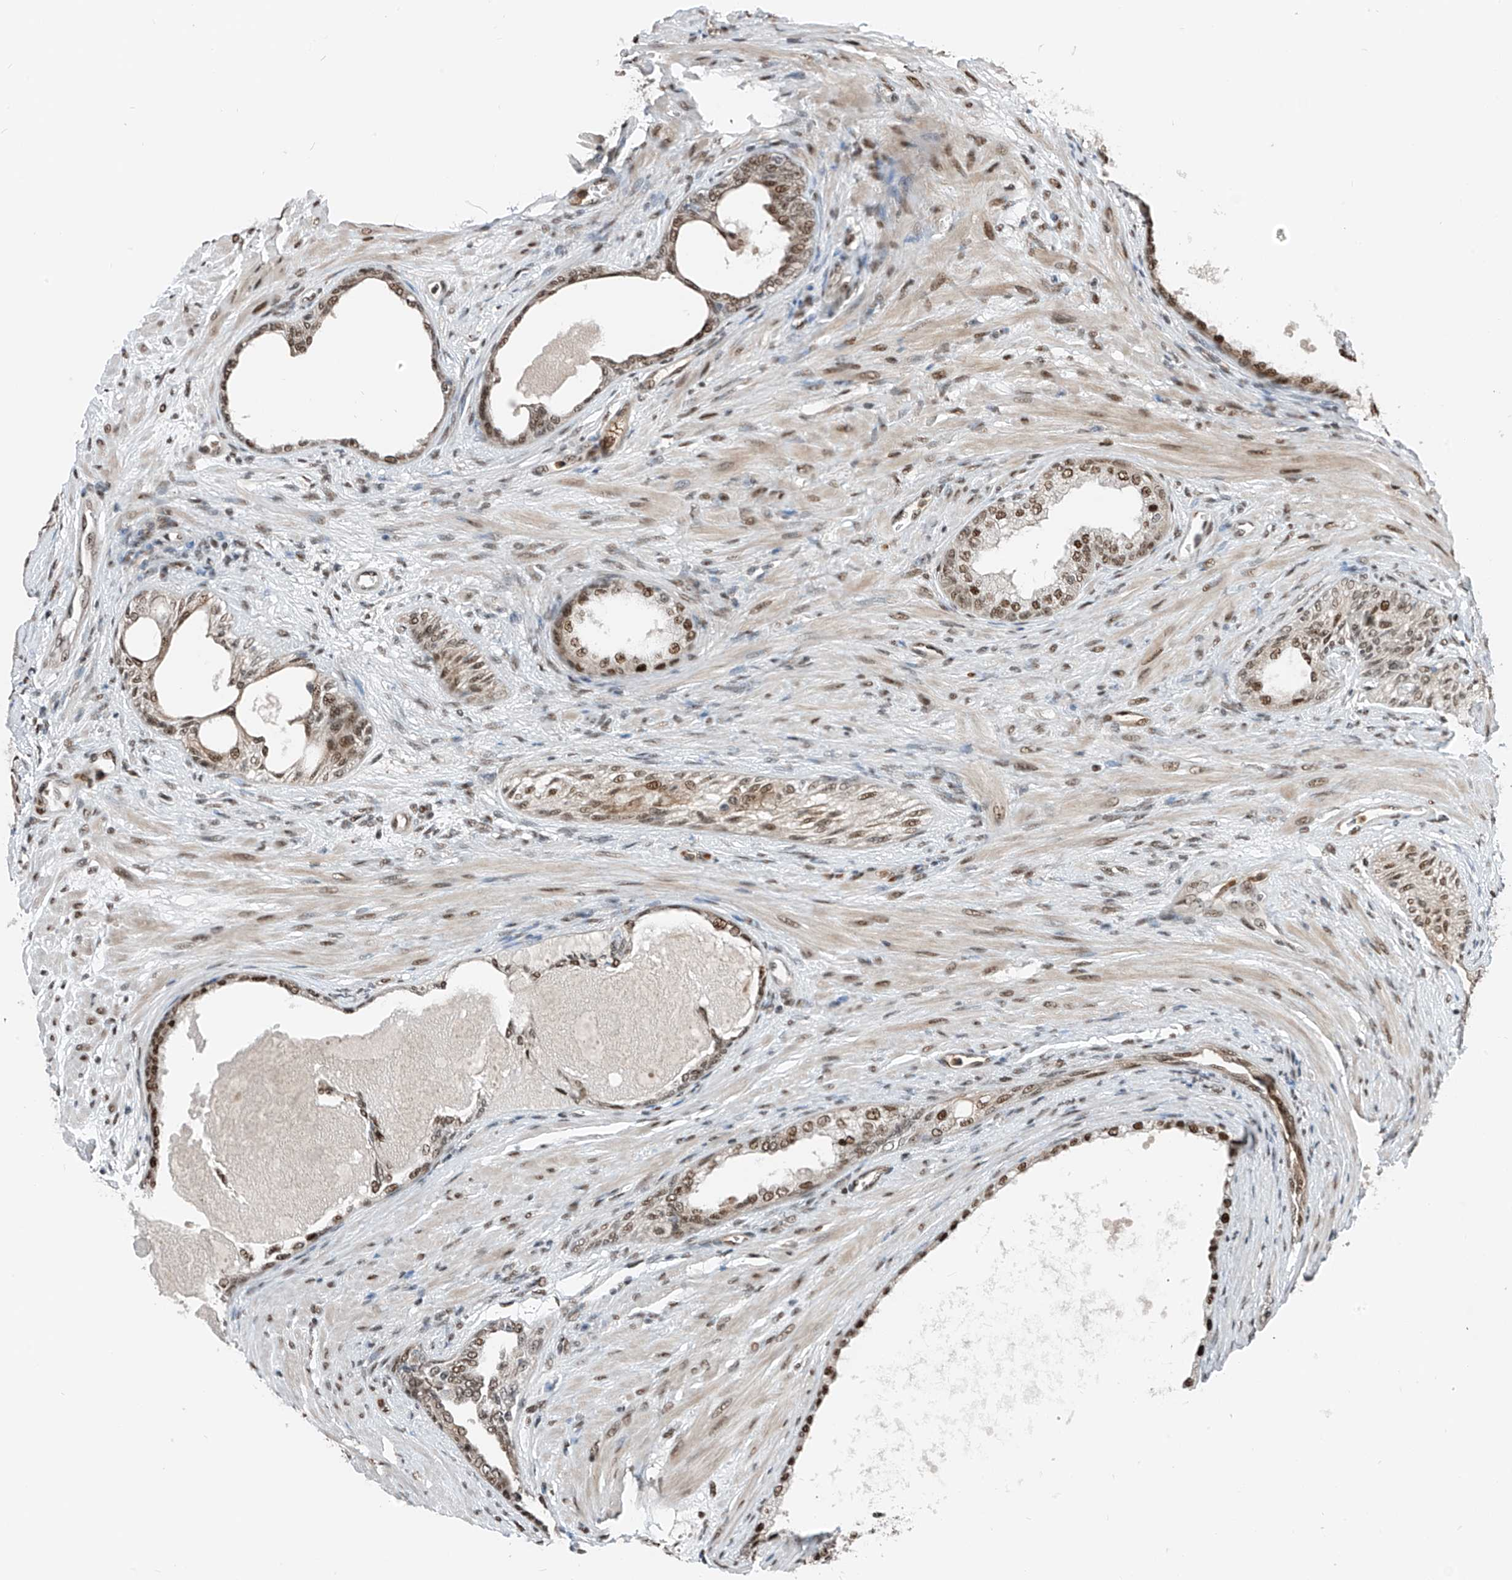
{"staining": {"intensity": "moderate", "quantity": ">75%", "location": "nuclear"}, "tissue": "prostate cancer", "cell_type": "Tumor cells", "image_type": "cancer", "snomed": [{"axis": "morphology", "description": "Normal tissue, NOS"}, {"axis": "morphology", "description": "Adenocarcinoma, Low grade"}, {"axis": "topography", "description": "Prostate"}, {"axis": "topography", "description": "Peripheral nerve tissue"}], "caption": "This image reveals immunohistochemistry (IHC) staining of low-grade adenocarcinoma (prostate), with medium moderate nuclear expression in approximately >75% of tumor cells.", "gene": "RBP7", "patient": {"sex": "male", "age": 71}}